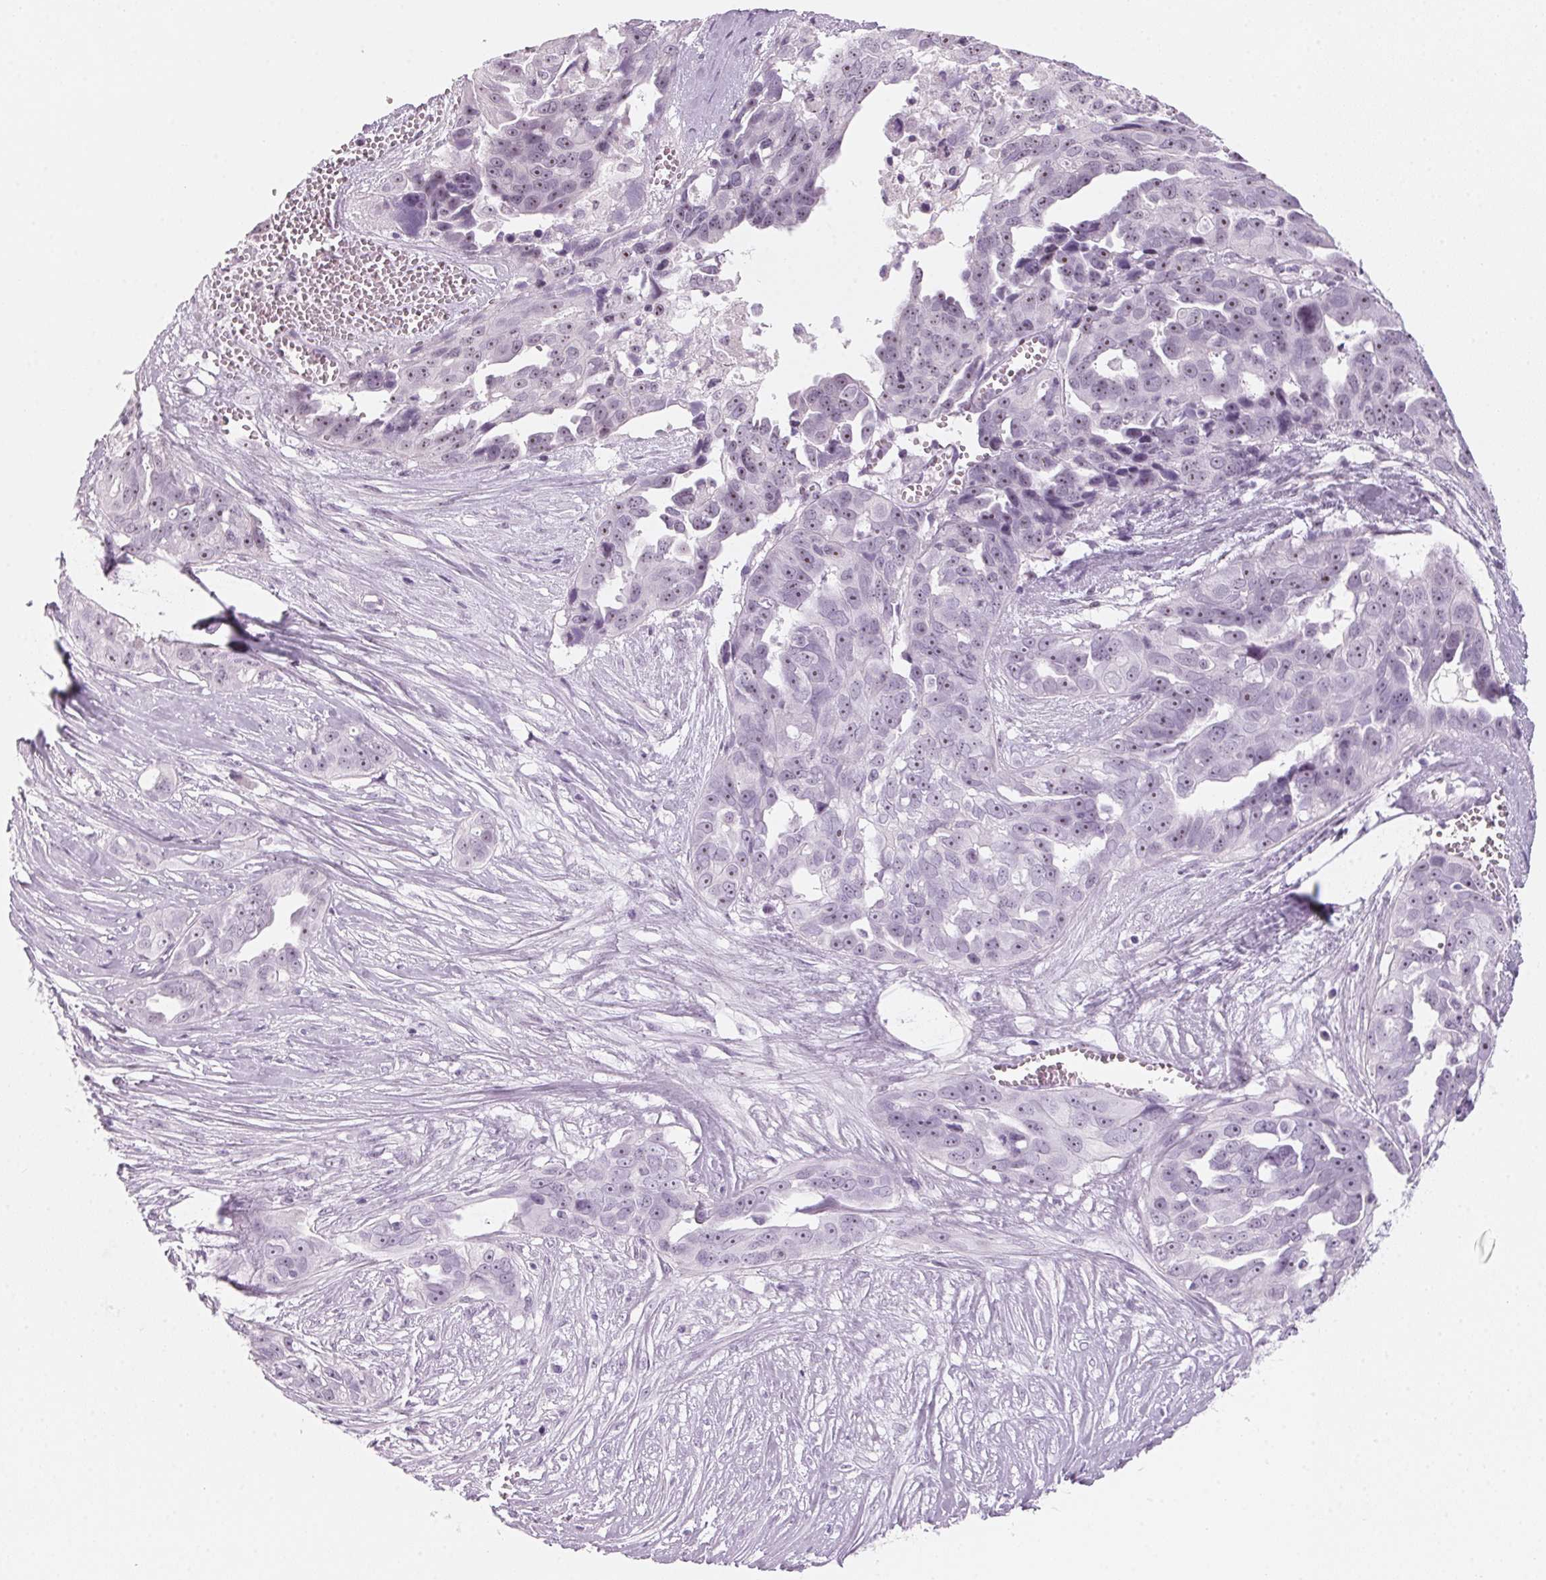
{"staining": {"intensity": "weak", "quantity": "<25%", "location": "nuclear"}, "tissue": "ovarian cancer", "cell_type": "Tumor cells", "image_type": "cancer", "snomed": [{"axis": "morphology", "description": "Carcinoma, endometroid"}, {"axis": "topography", "description": "Ovary"}], "caption": "Human ovarian cancer stained for a protein using immunohistochemistry (IHC) exhibits no positivity in tumor cells.", "gene": "DNTTIP2", "patient": {"sex": "female", "age": 70}}